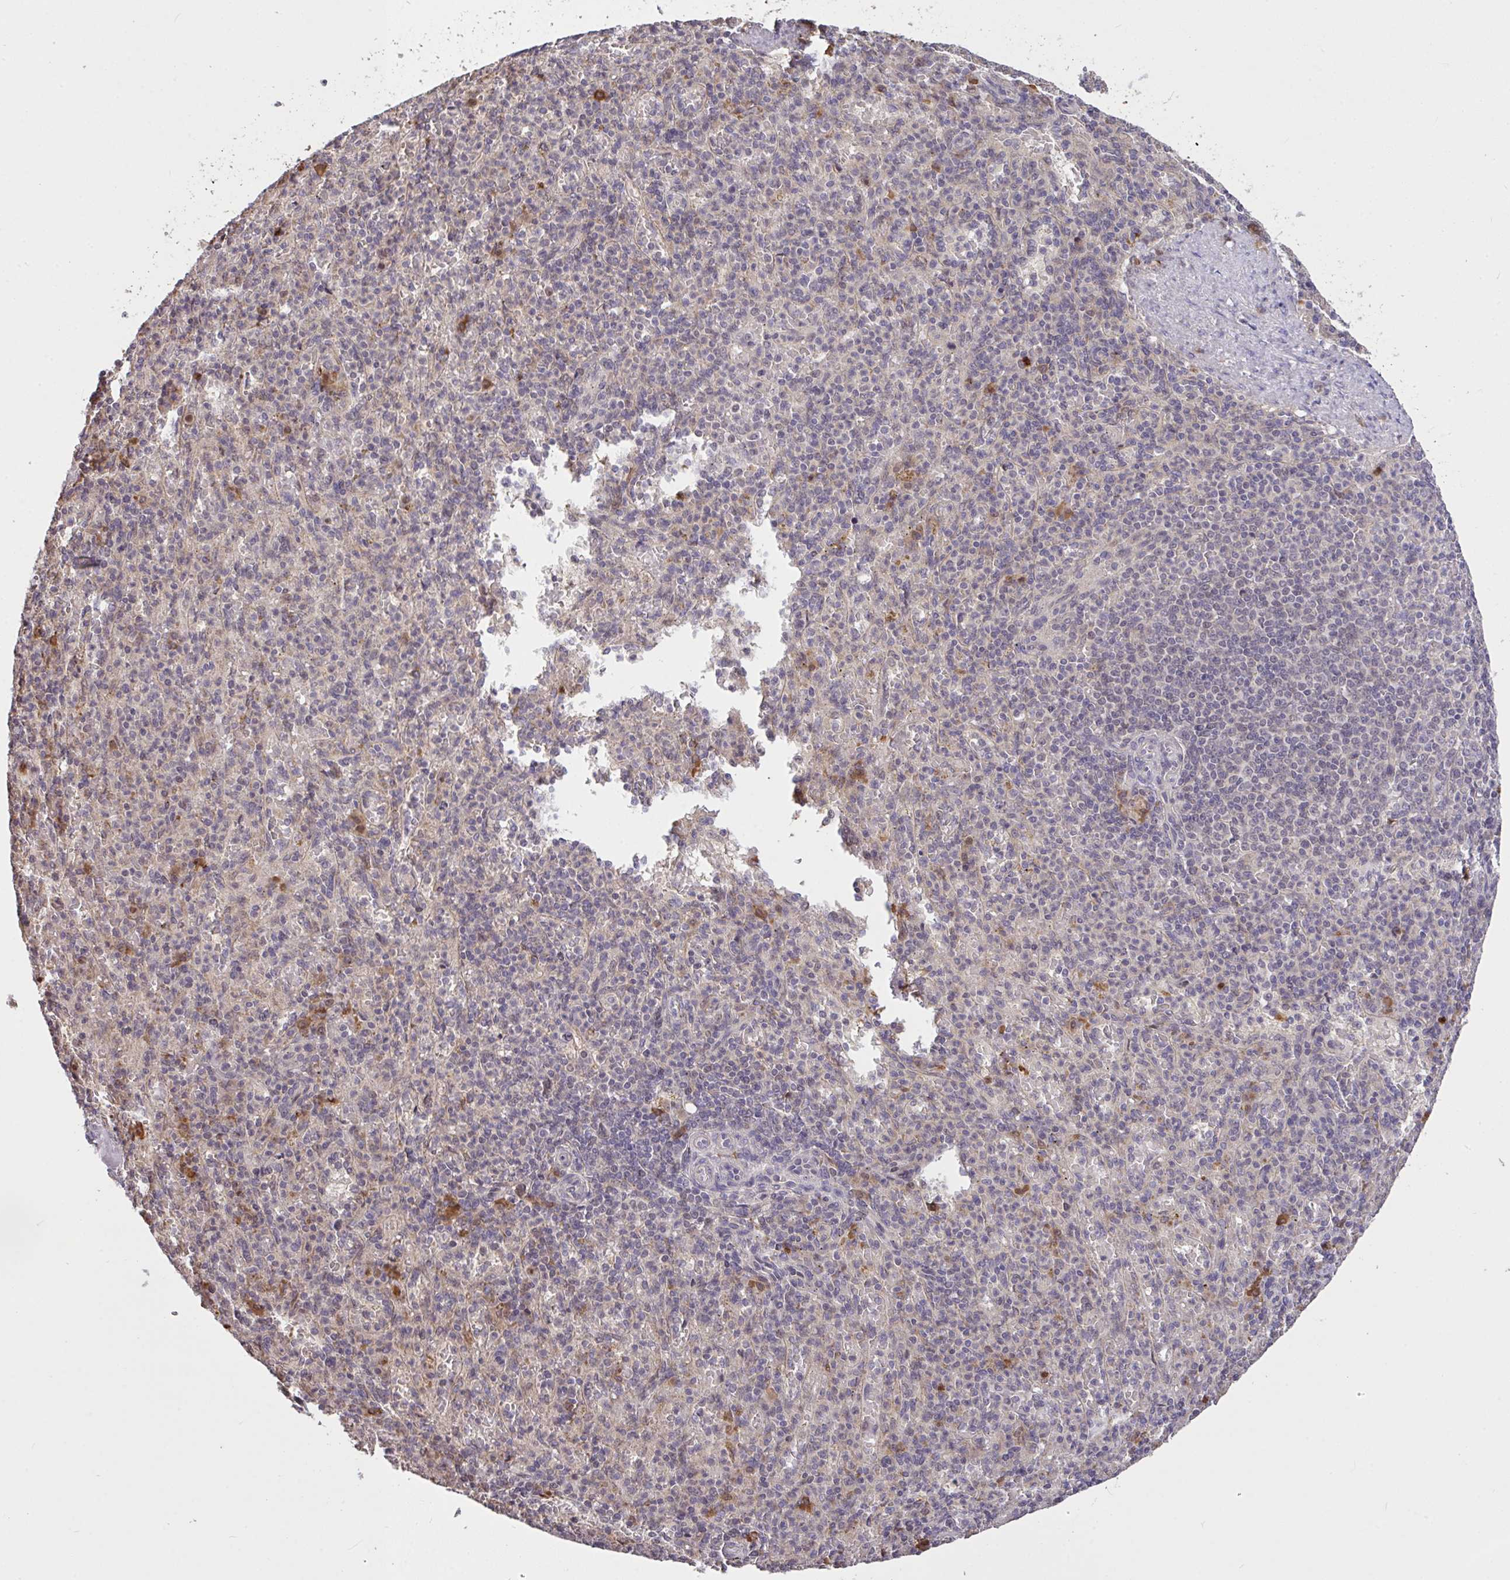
{"staining": {"intensity": "moderate", "quantity": "<25%", "location": "cytoplasmic/membranous,nuclear"}, "tissue": "spleen", "cell_type": "Cells in red pulp", "image_type": "normal", "snomed": [{"axis": "morphology", "description": "Normal tissue, NOS"}, {"axis": "topography", "description": "Spleen"}], "caption": "A low amount of moderate cytoplasmic/membranous,nuclear positivity is present in approximately <25% of cells in red pulp in normal spleen.", "gene": "FCER1A", "patient": {"sex": "female", "age": 74}}